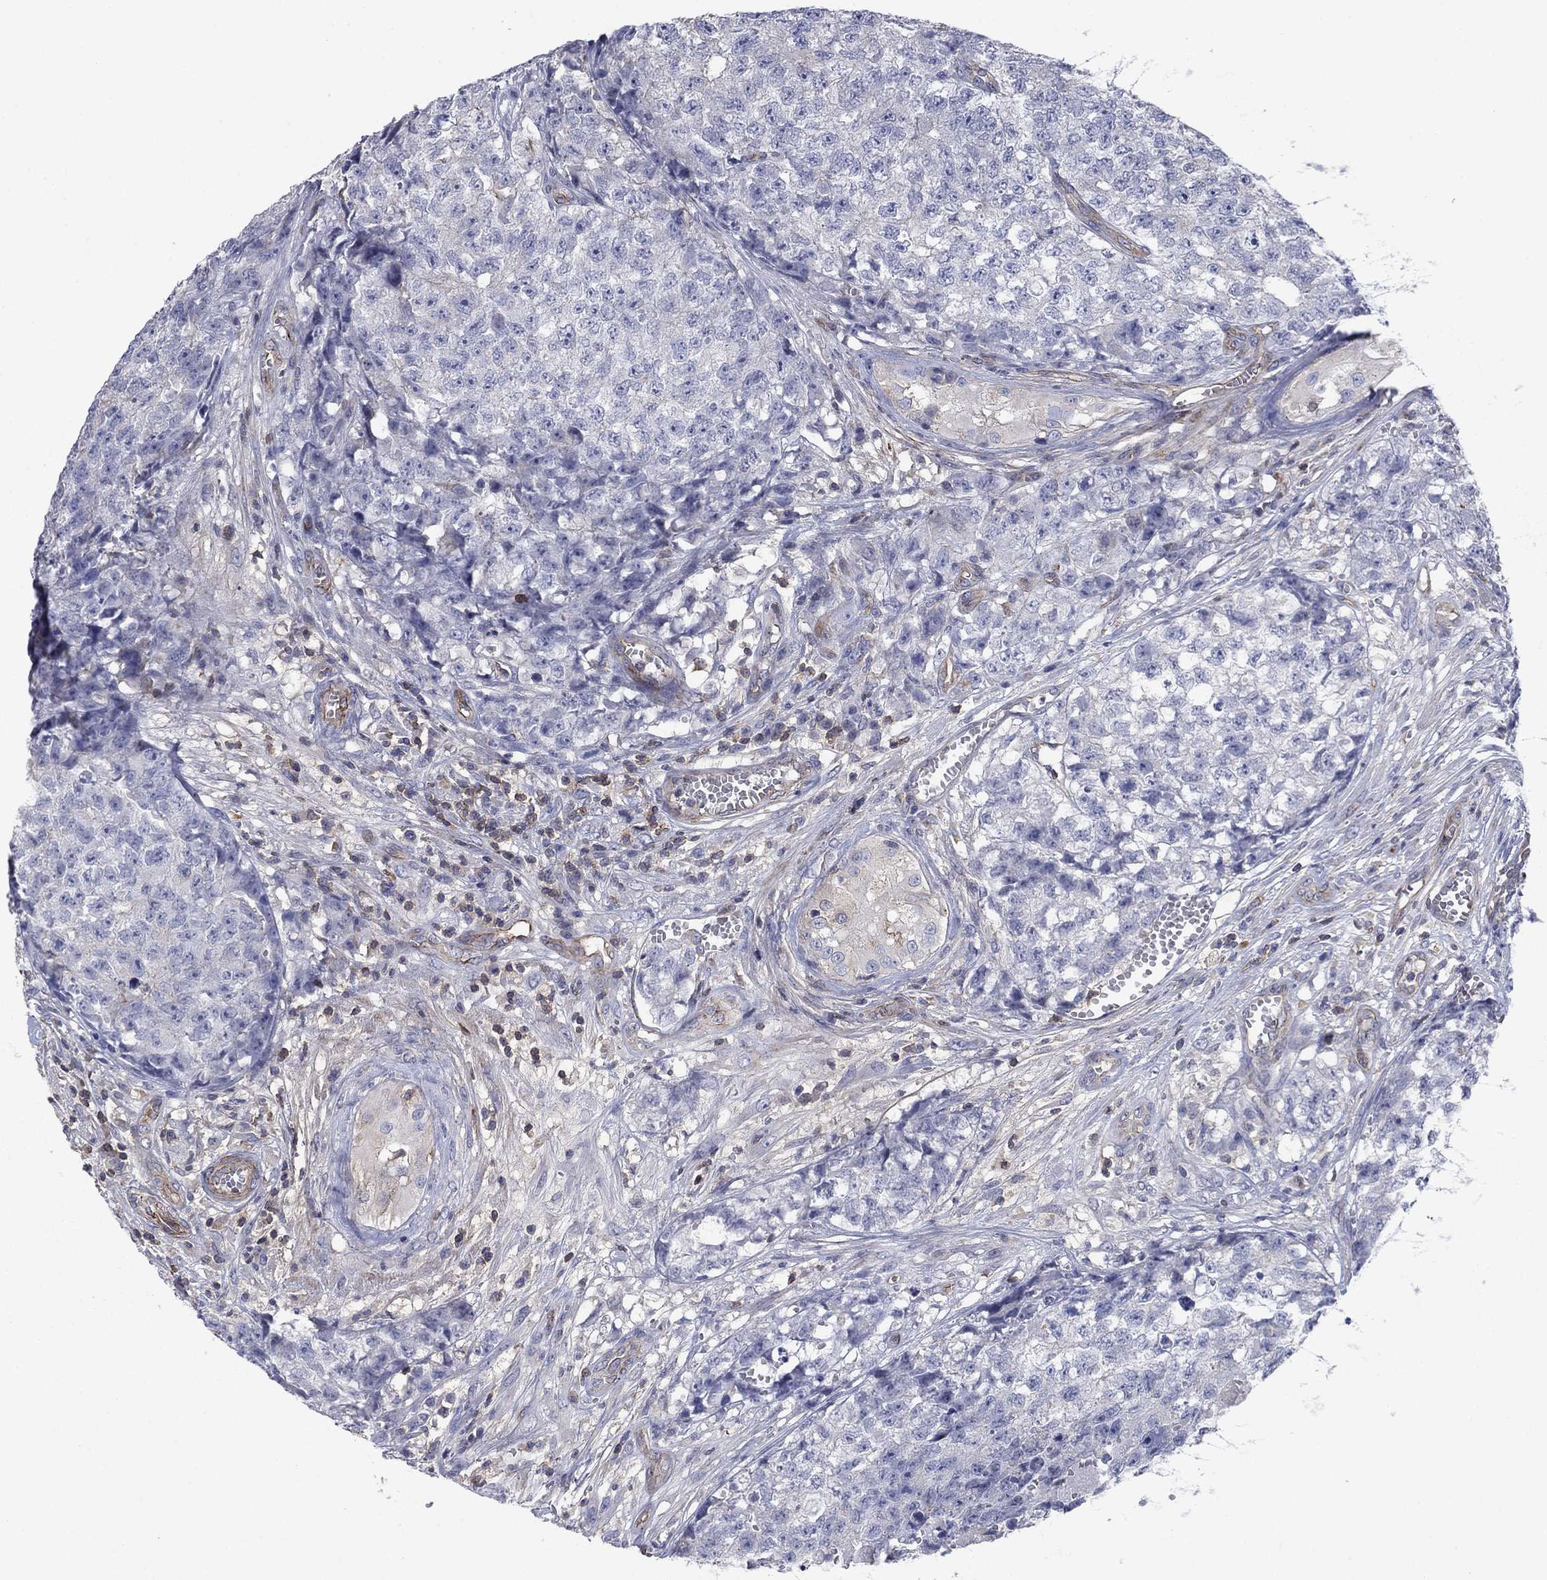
{"staining": {"intensity": "negative", "quantity": "none", "location": "none"}, "tissue": "testis cancer", "cell_type": "Tumor cells", "image_type": "cancer", "snomed": [{"axis": "morphology", "description": "Seminoma, NOS"}, {"axis": "morphology", "description": "Carcinoma, Embryonal, NOS"}, {"axis": "topography", "description": "Testis"}], "caption": "An immunohistochemistry (IHC) histopathology image of testis cancer (seminoma) is shown. There is no staining in tumor cells of testis cancer (seminoma).", "gene": "PSD4", "patient": {"sex": "male", "age": 22}}